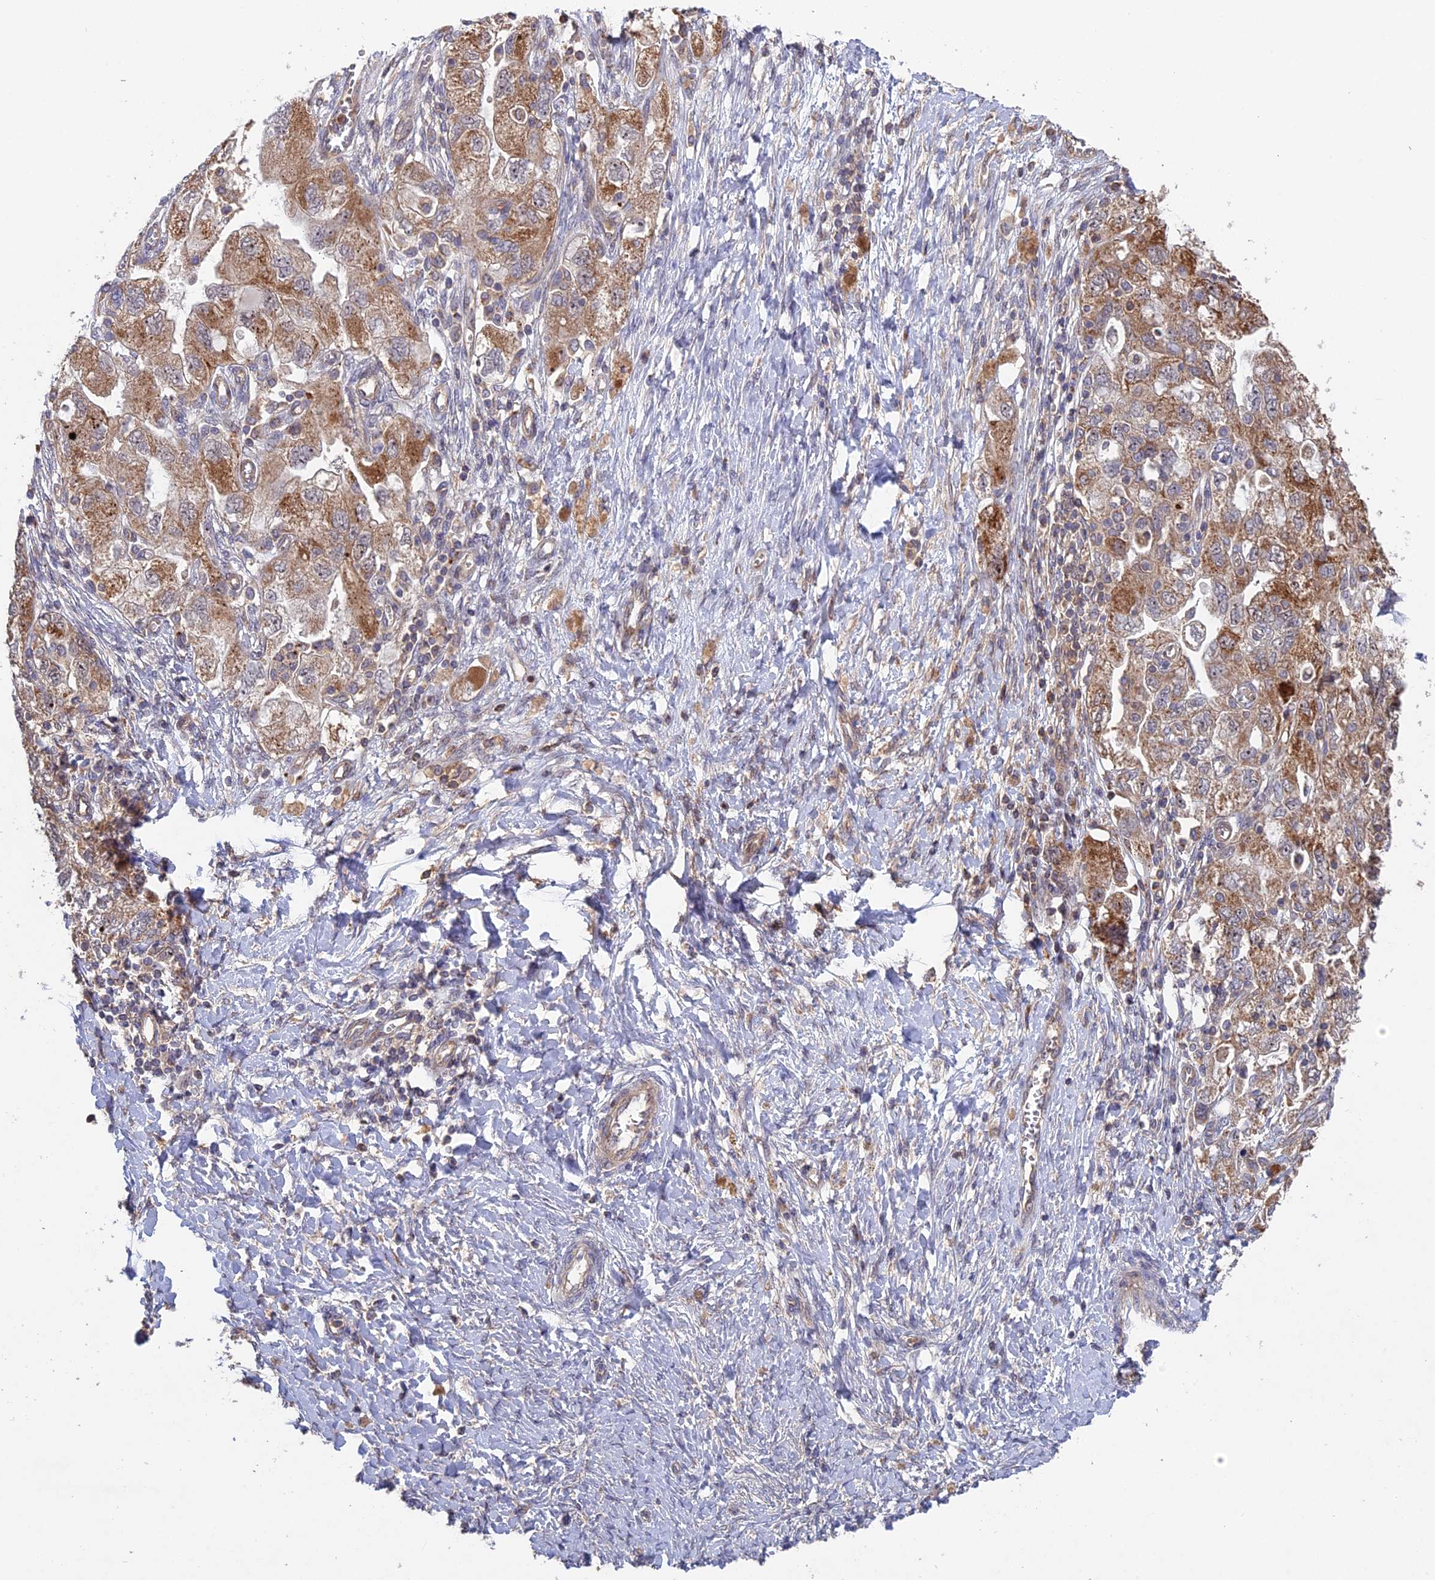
{"staining": {"intensity": "moderate", "quantity": ">75%", "location": "cytoplasmic/membranous"}, "tissue": "ovarian cancer", "cell_type": "Tumor cells", "image_type": "cancer", "snomed": [{"axis": "morphology", "description": "Carcinoma, NOS"}, {"axis": "morphology", "description": "Cystadenocarcinoma, serous, NOS"}, {"axis": "topography", "description": "Ovary"}], "caption": "The immunohistochemical stain shows moderate cytoplasmic/membranous positivity in tumor cells of serous cystadenocarcinoma (ovarian) tissue.", "gene": "FERMT1", "patient": {"sex": "female", "age": 69}}